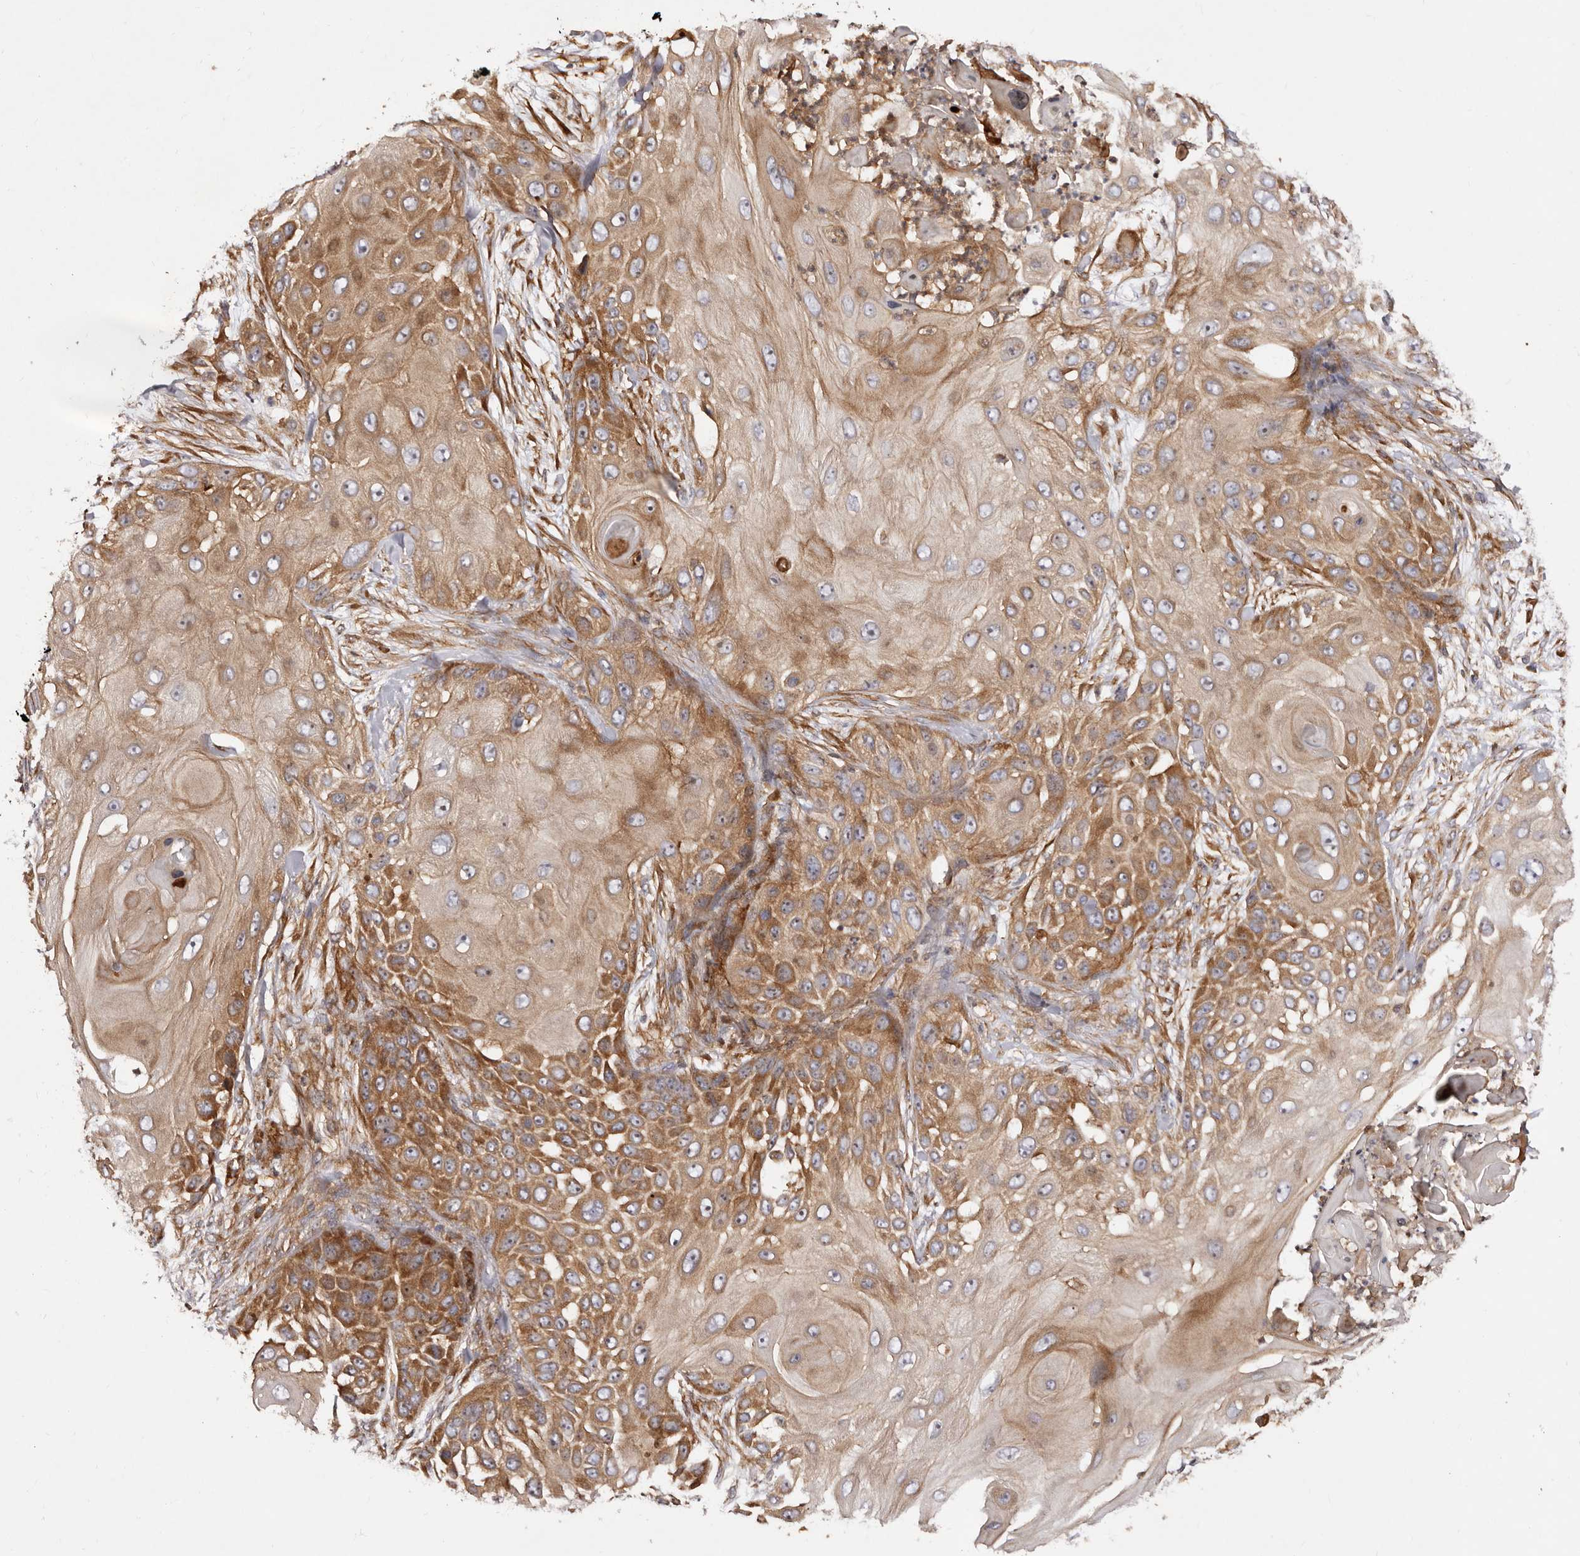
{"staining": {"intensity": "moderate", "quantity": ">75%", "location": "cytoplasmic/membranous"}, "tissue": "skin cancer", "cell_type": "Tumor cells", "image_type": "cancer", "snomed": [{"axis": "morphology", "description": "Squamous cell carcinoma, NOS"}, {"axis": "topography", "description": "Skin"}], "caption": "Human squamous cell carcinoma (skin) stained with a brown dye demonstrates moderate cytoplasmic/membranous positive staining in about >75% of tumor cells.", "gene": "RPS6", "patient": {"sex": "female", "age": 44}}